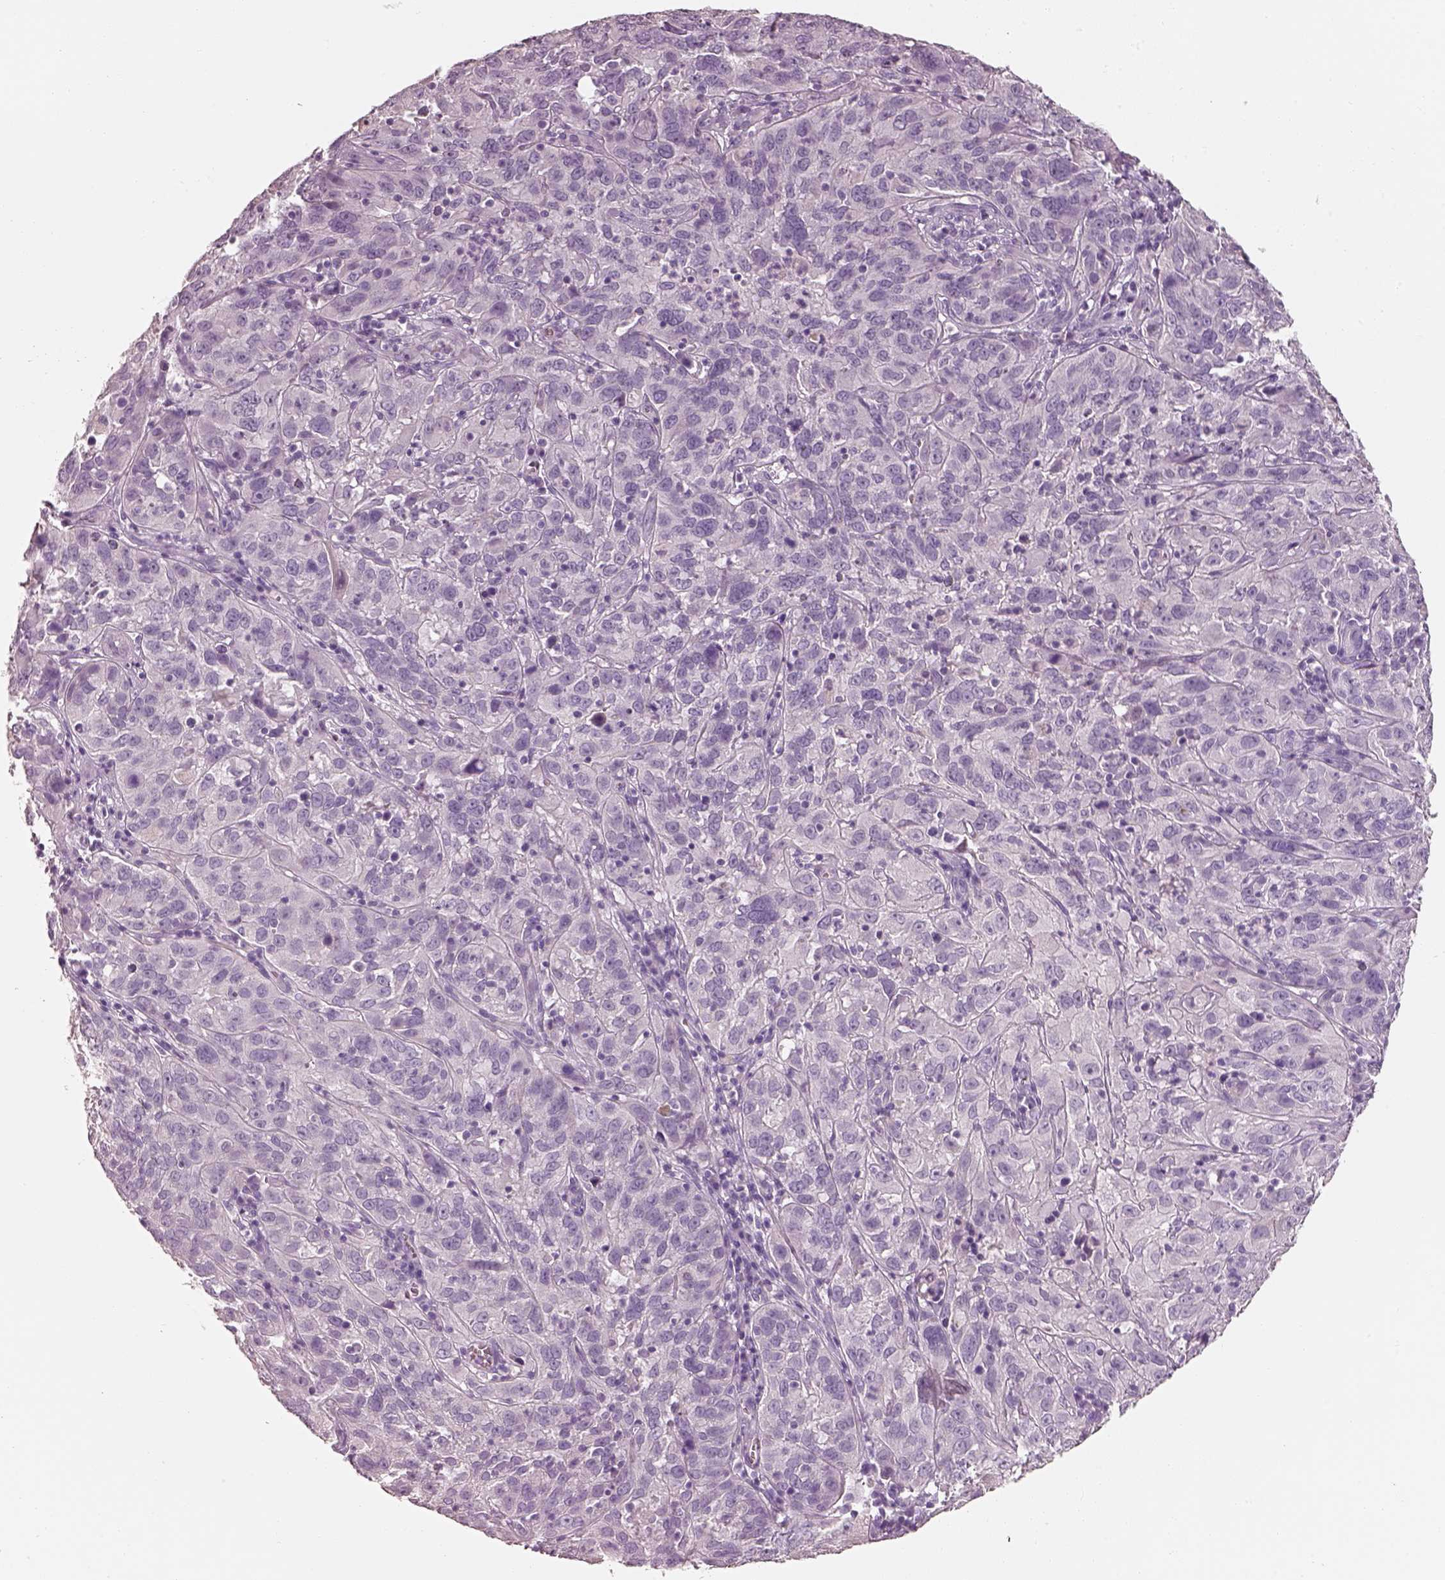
{"staining": {"intensity": "negative", "quantity": "none", "location": "none"}, "tissue": "cervical cancer", "cell_type": "Tumor cells", "image_type": "cancer", "snomed": [{"axis": "morphology", "description": "Squamous cell carcinoma, NOS"}, {"axis": "topography", "description": "Cervix"}], "caption": "High power microscopy micrograph of an immunohistochemistry micrograph of squamous cell carcinoma (cervical), revealing no significant staining in tumor cells.", "gene": "PNOC", "patient": {"sex": "female", "age": 32}}